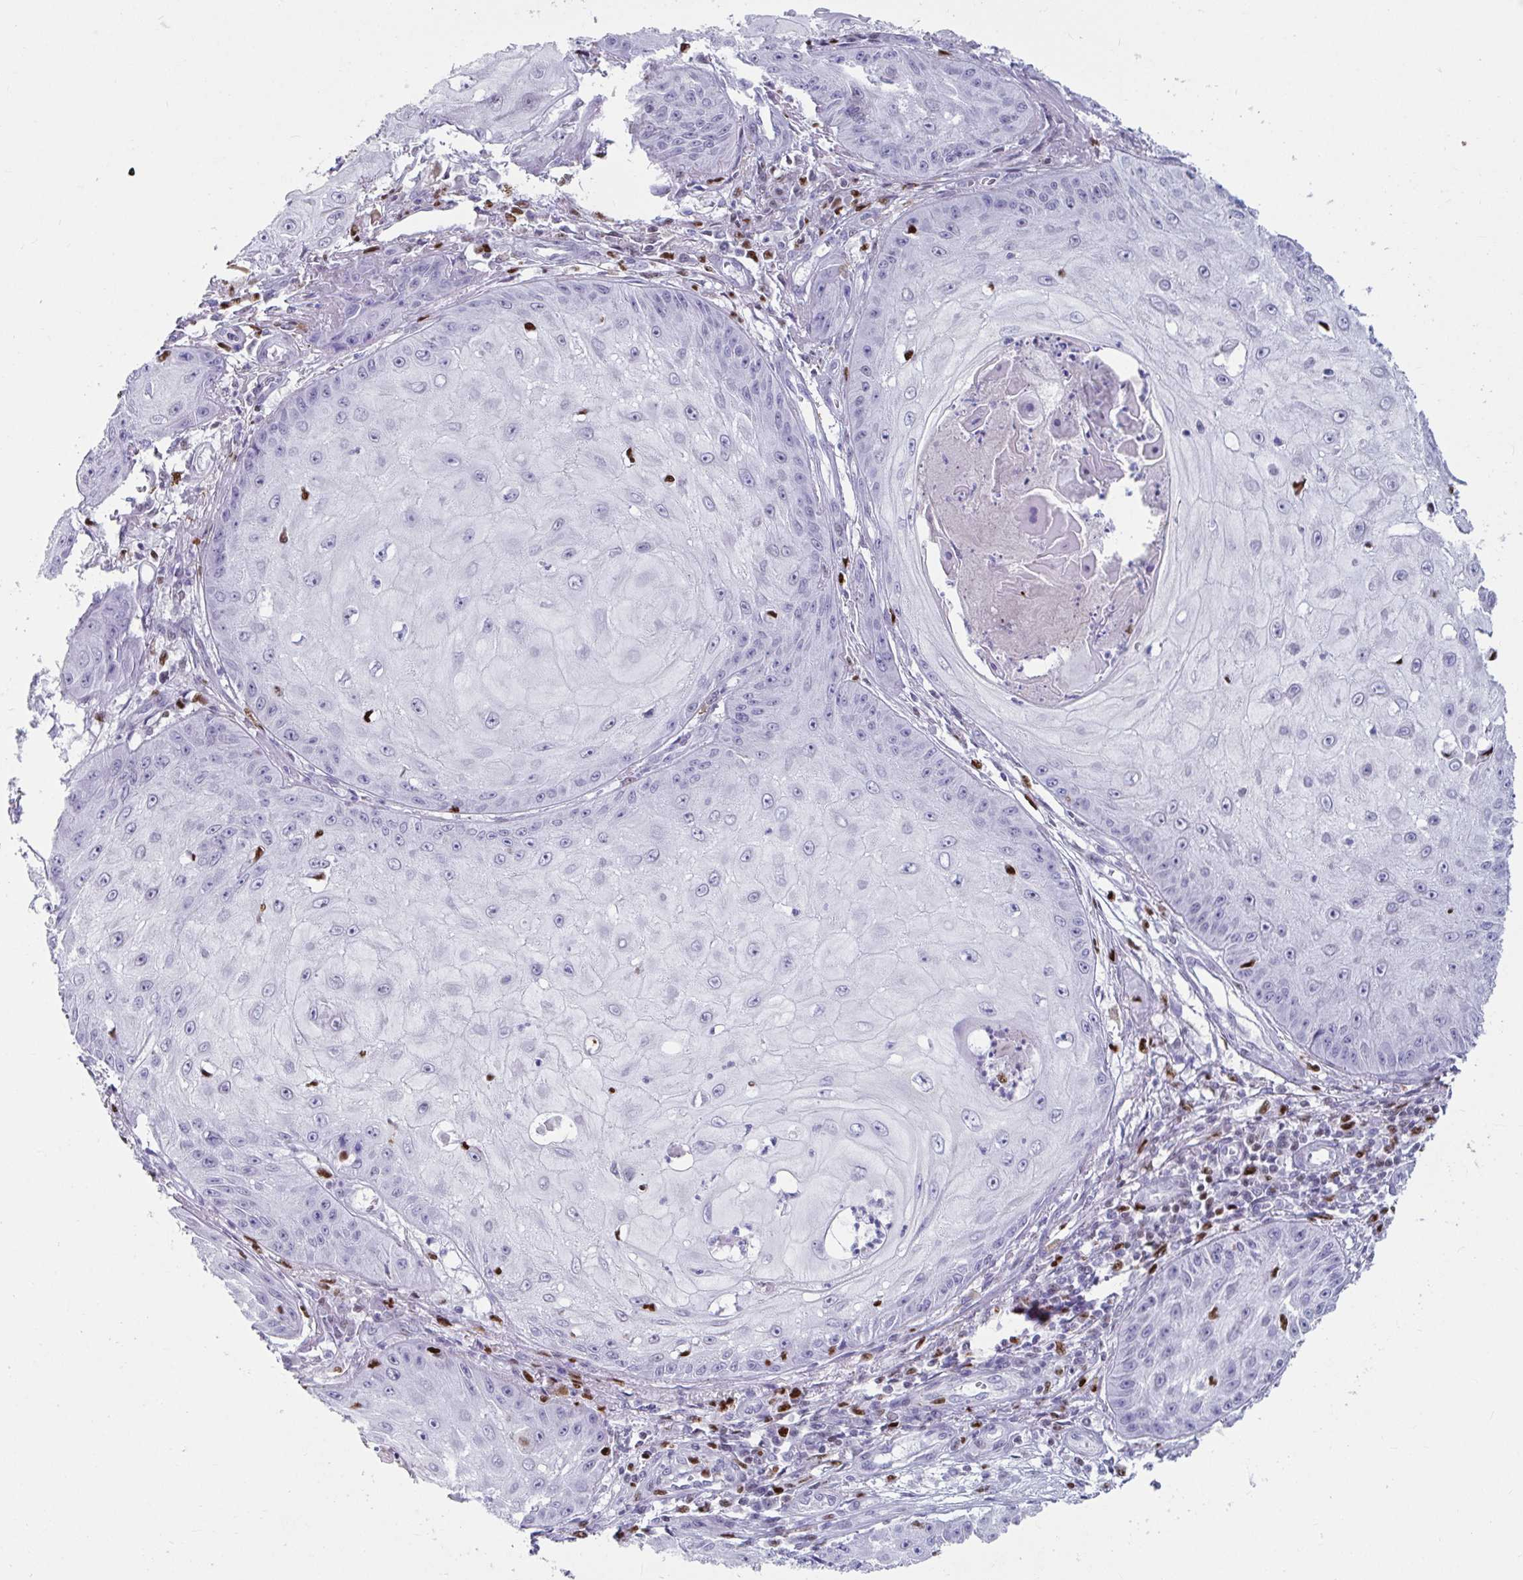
{"staining": {"intensity": "negative", "quantity": "none", "location": "none"}, "tissue": "skin cancer", "cell_type": "Tumor cells", "image_type": "cancer", "snomed": [{"axis": "morphology", "description": "Squamous cell carcinoma, NOS"}, {"axis": "topography", "description": "Skin"}], "caption": "A histopathology image of human squamous cell carcinoma (skin) is negative for staining in tumor cells.", "gene": "ZNF586", "patient": {"sex": "male", "age": 70}}